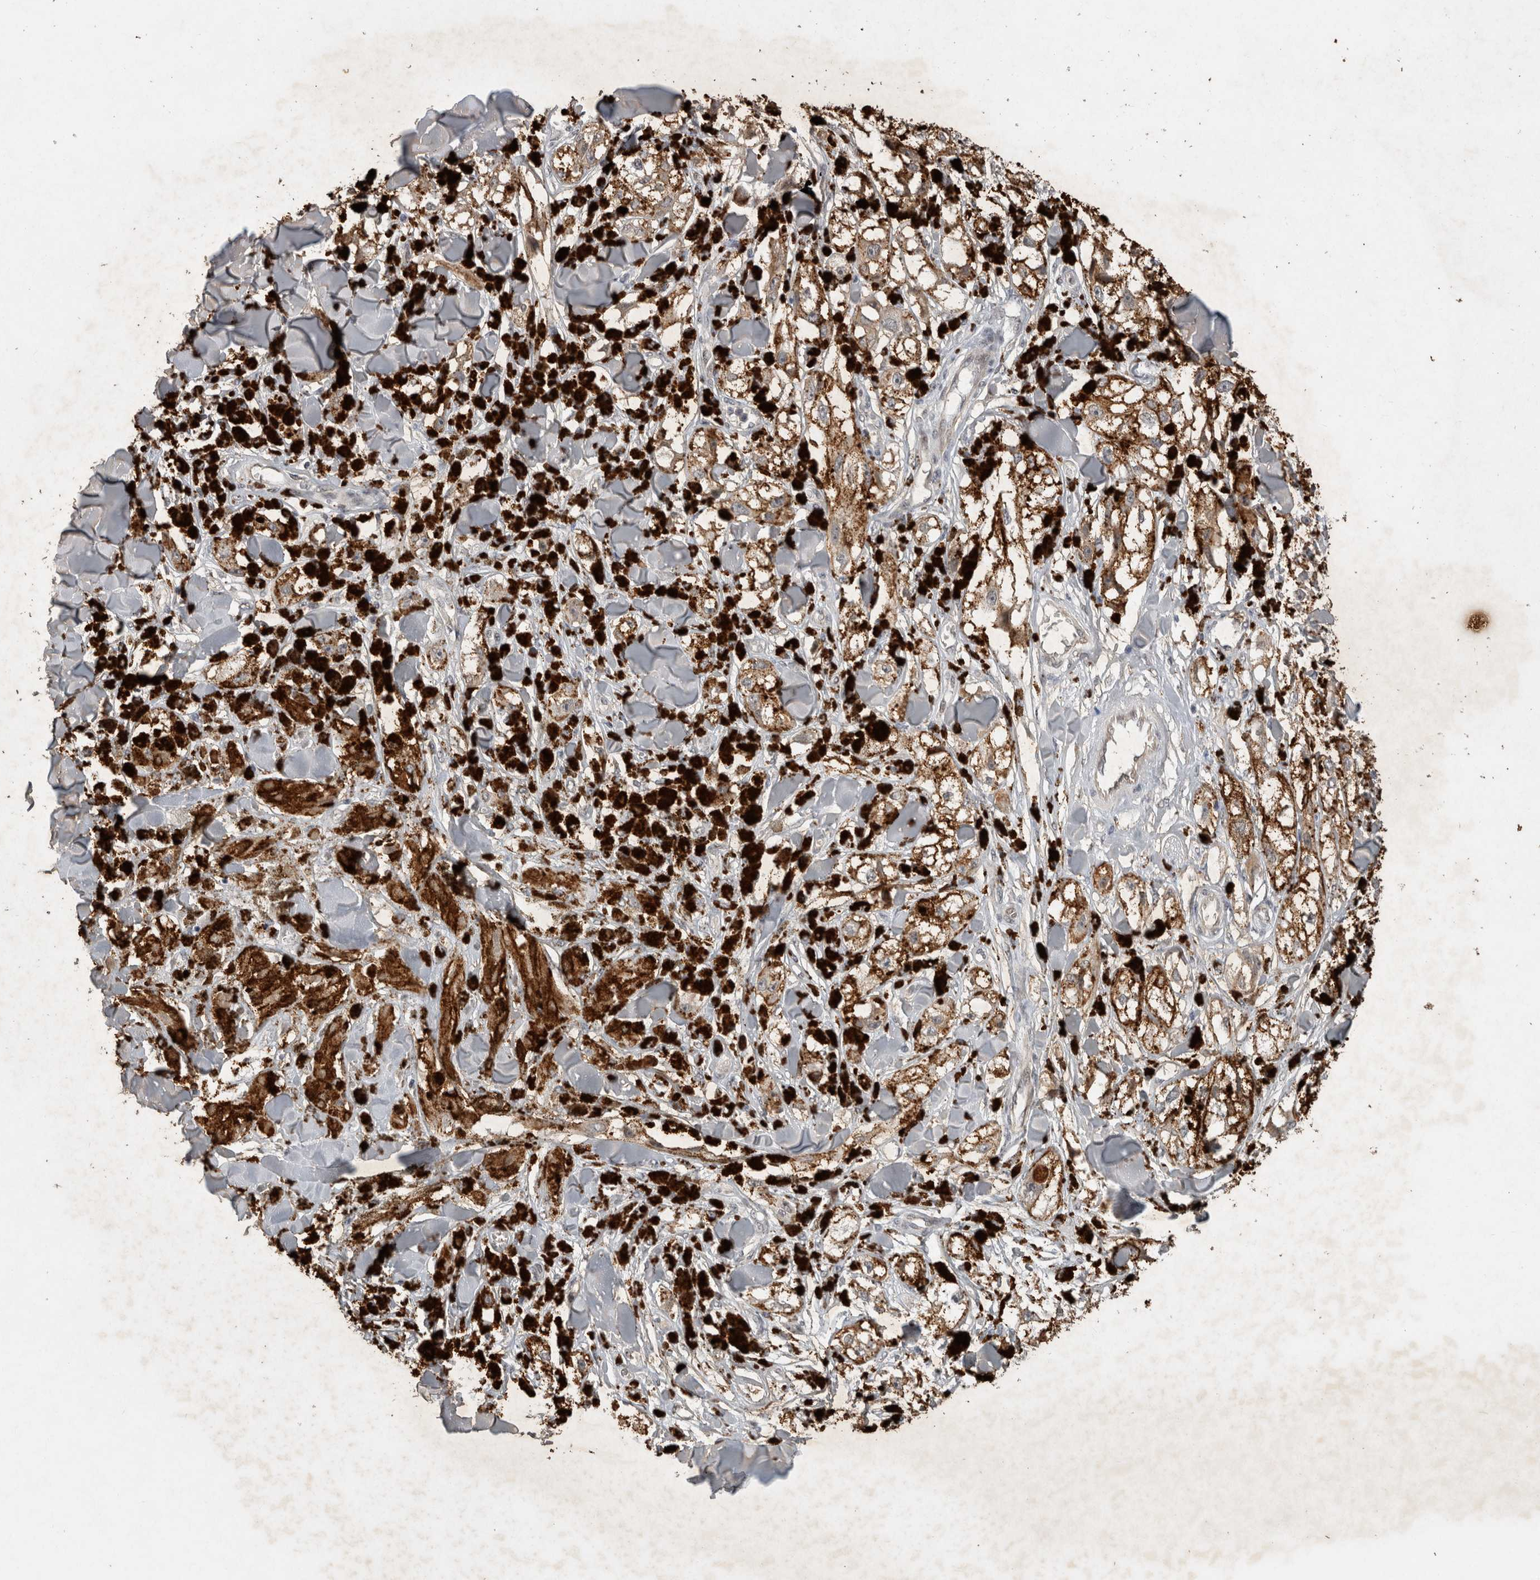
{"staining": {"intensity": "weak", "quantity": "25%-75%", "location": "cytoplasmic/membranous"}, "tissue": "melanoma", "cell_type": "Tumor cells", "image_type": "cancer", "snomed": [{"axis": "morphology", "description": "Malignant melanoma, NOS"}, {"axis": "topography", "description": "Skin"}], "caption": "Human malignant melanoma stained for a protein (brown) reveals weak cytoplasmic/membranous positive expression in about 25%-75% of tumor cells.", "gene": "RHPN1", "patient": {"sex": "male", "age": 88}}